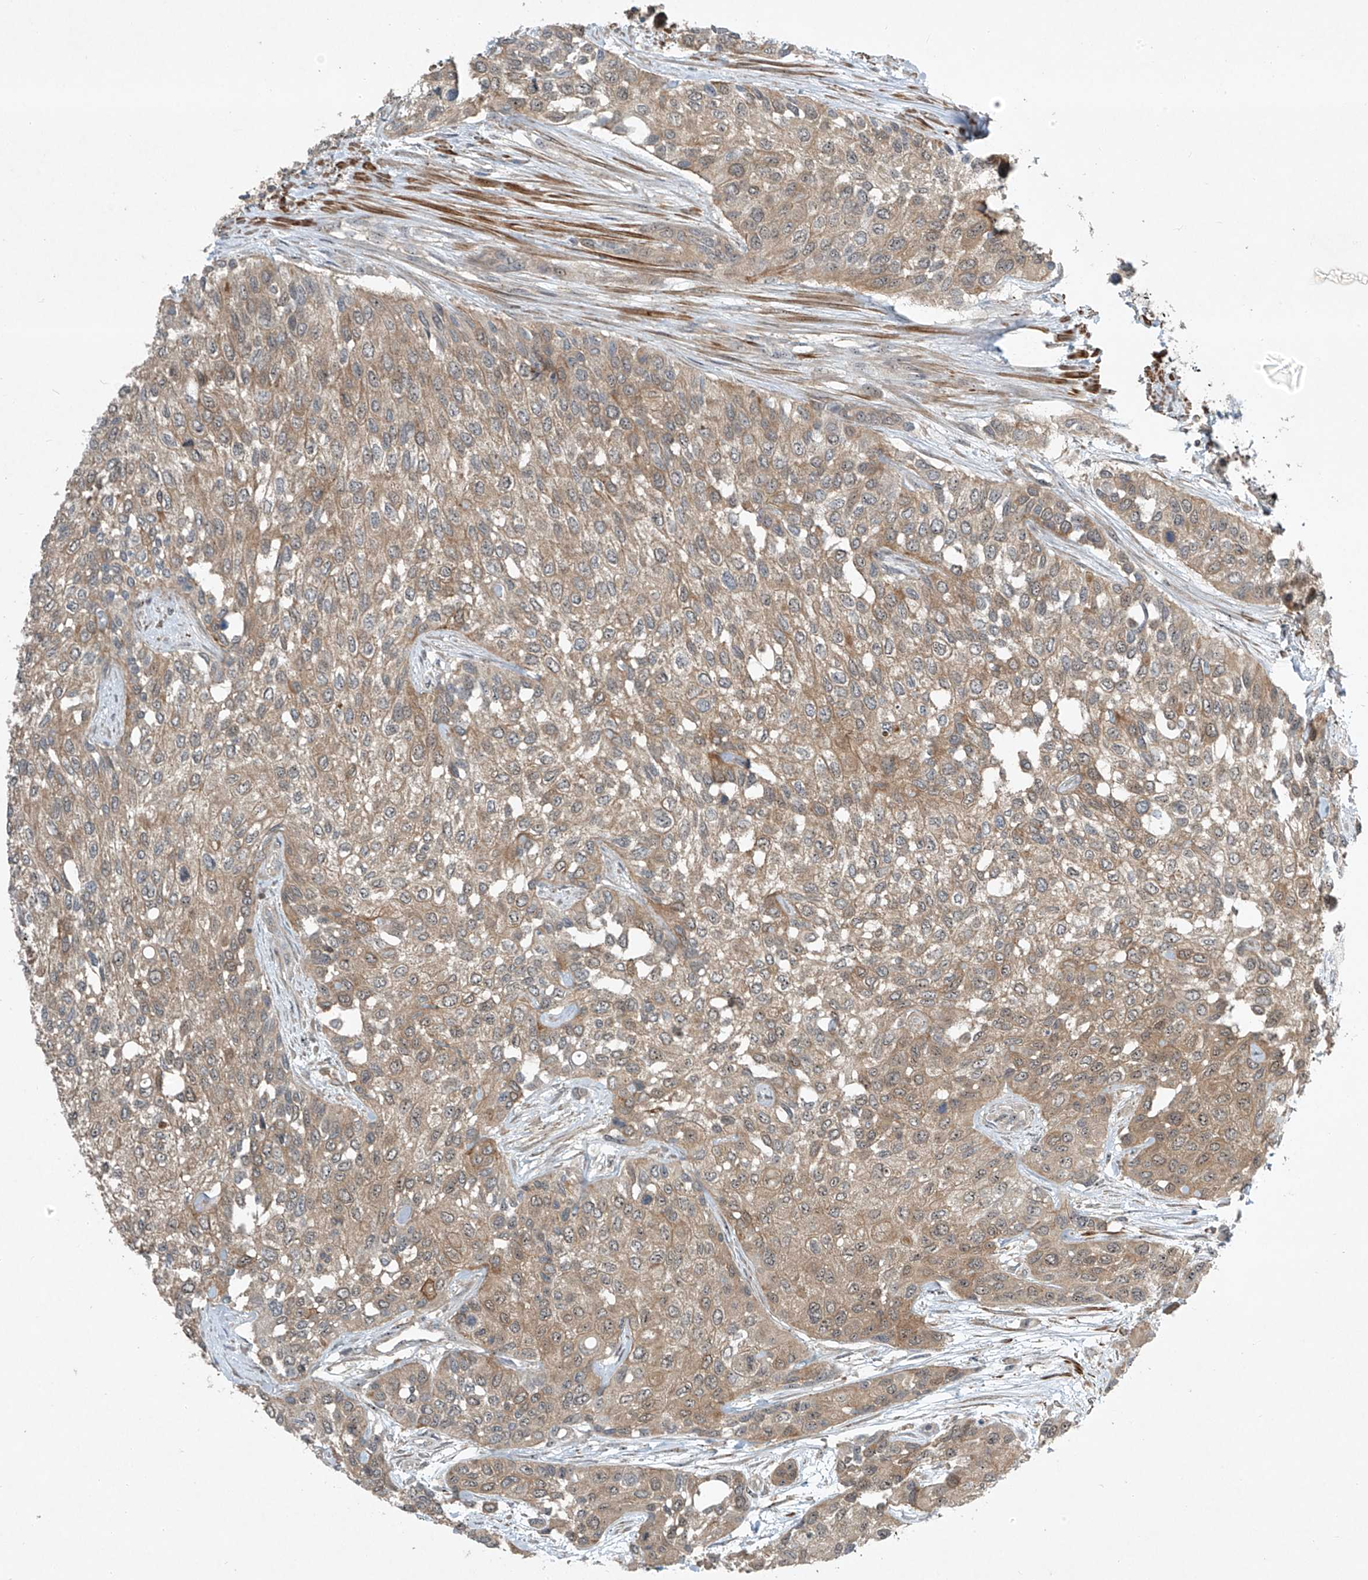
{"staining": {"intensity": "weak", "quantity": ">75%", "location": "cytoplasmic/membranous"}, "tissue": "urothelial cancer", "cell_type": "Tumor cells", "image_type": "cancer", "snomed": [{"axis": "morphology", "description": "Normal tissue, NOS"}, {"axis": "morphology", "description": "Urothelial carcinoma, High grade"}, {"axis": "topography", "description": "Vascular tissue"}, {"axis": "topography", "description": "Urinary bladder"}], "caption": "Urothelial cancer tissue demonstrates weak cytoplasmic/membranous staining in approximately >75% of tumor cells", "gene": "PPCS", "patient": {"sex": "female", "age": 56}}